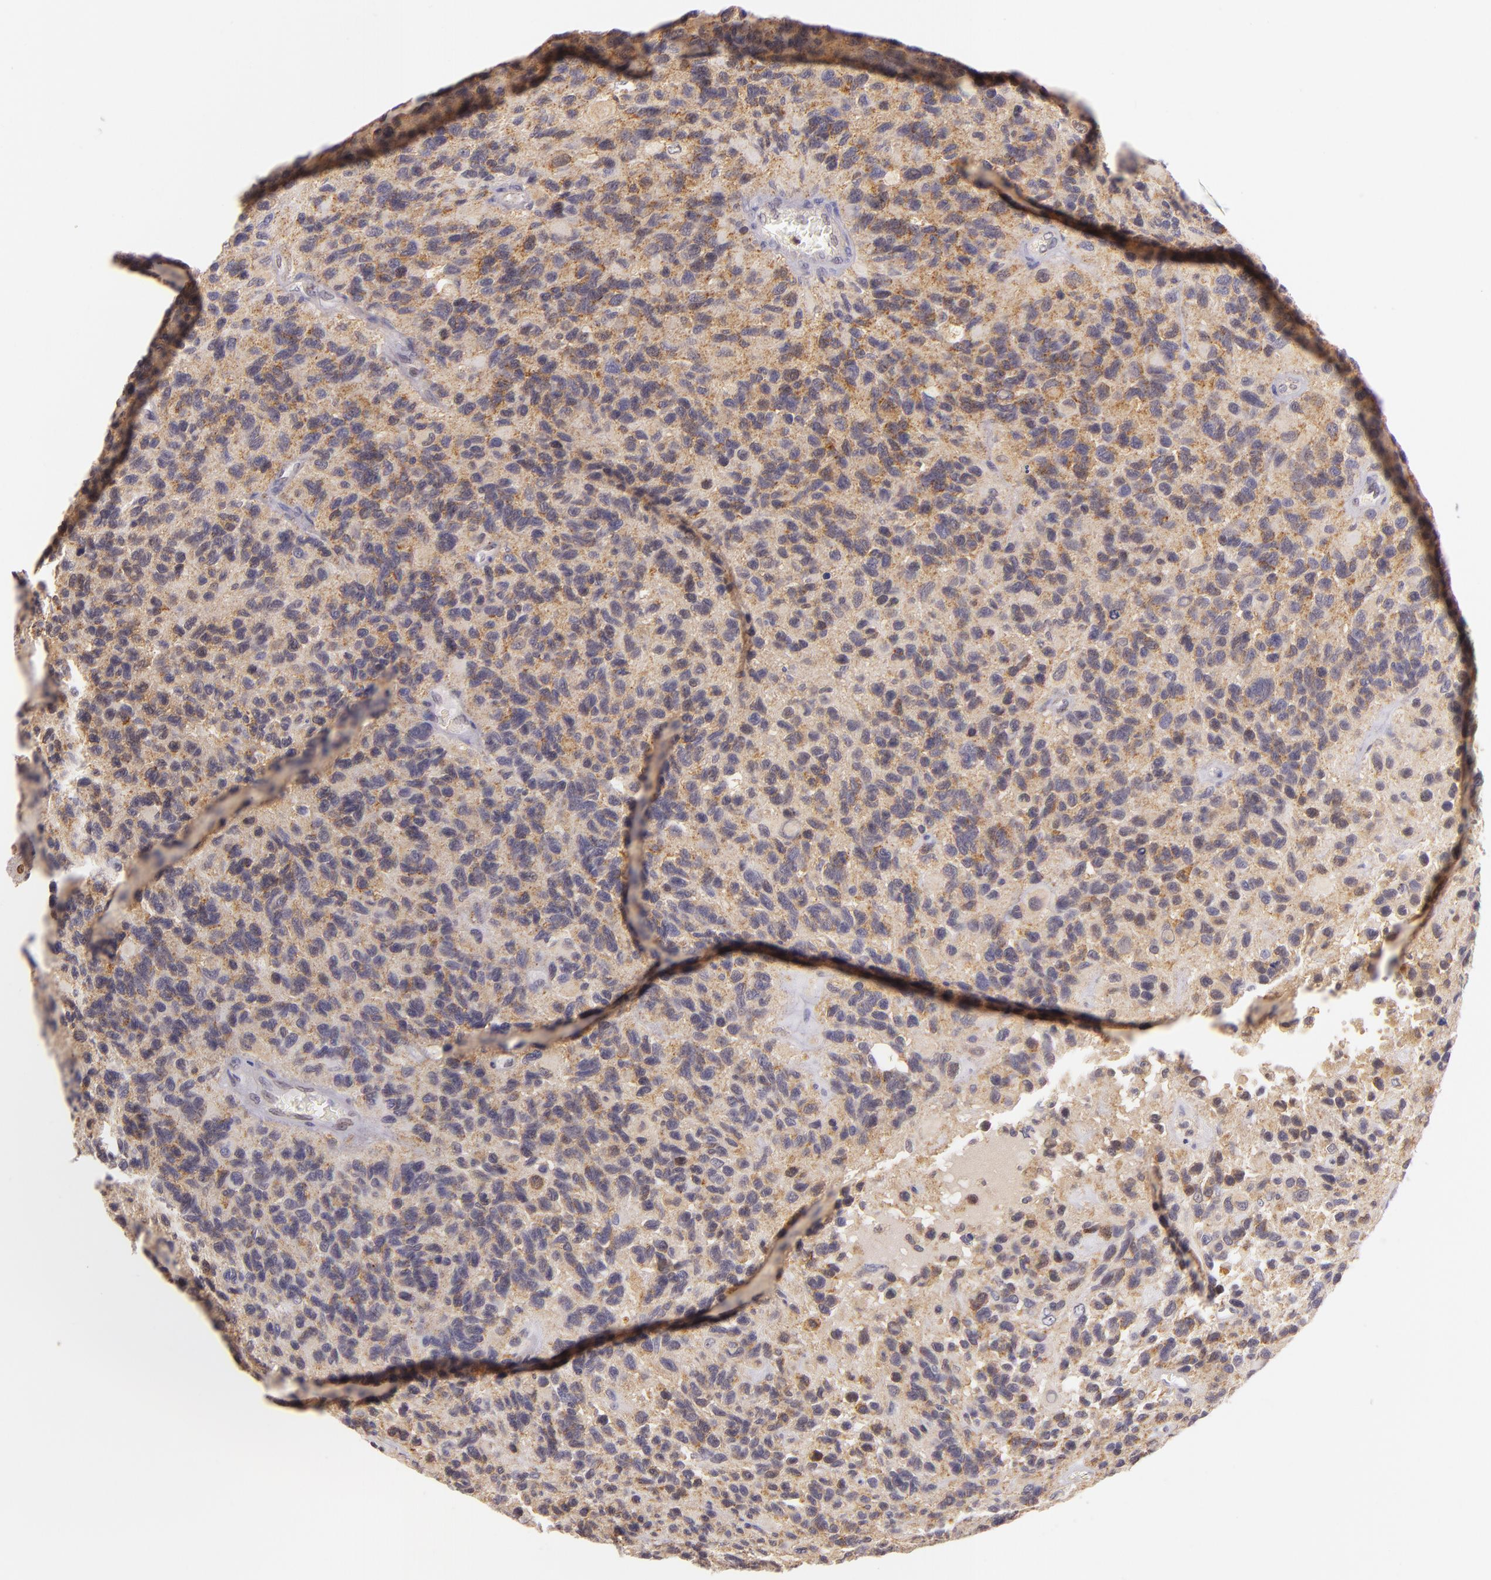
{"staining": {"intensity": "weak", "quantity": "25%-75%", "location": "cytoplasmic/membranous"}, "tissue": "glioma", "cell_type": "Tumor cells", "image_type": "cancer", "snomed": [{"axis": "morphology", "description": "Glioma, malignant, High grade"}, {"axis": "topography", "description": "Brain"}], "caption": "Human high-grade glioma (malignant) stained with a protein marker displays weak staining in tumor cells.", "gene": "IMPDH1", "patient": {"sex": "male", "age": 77}}